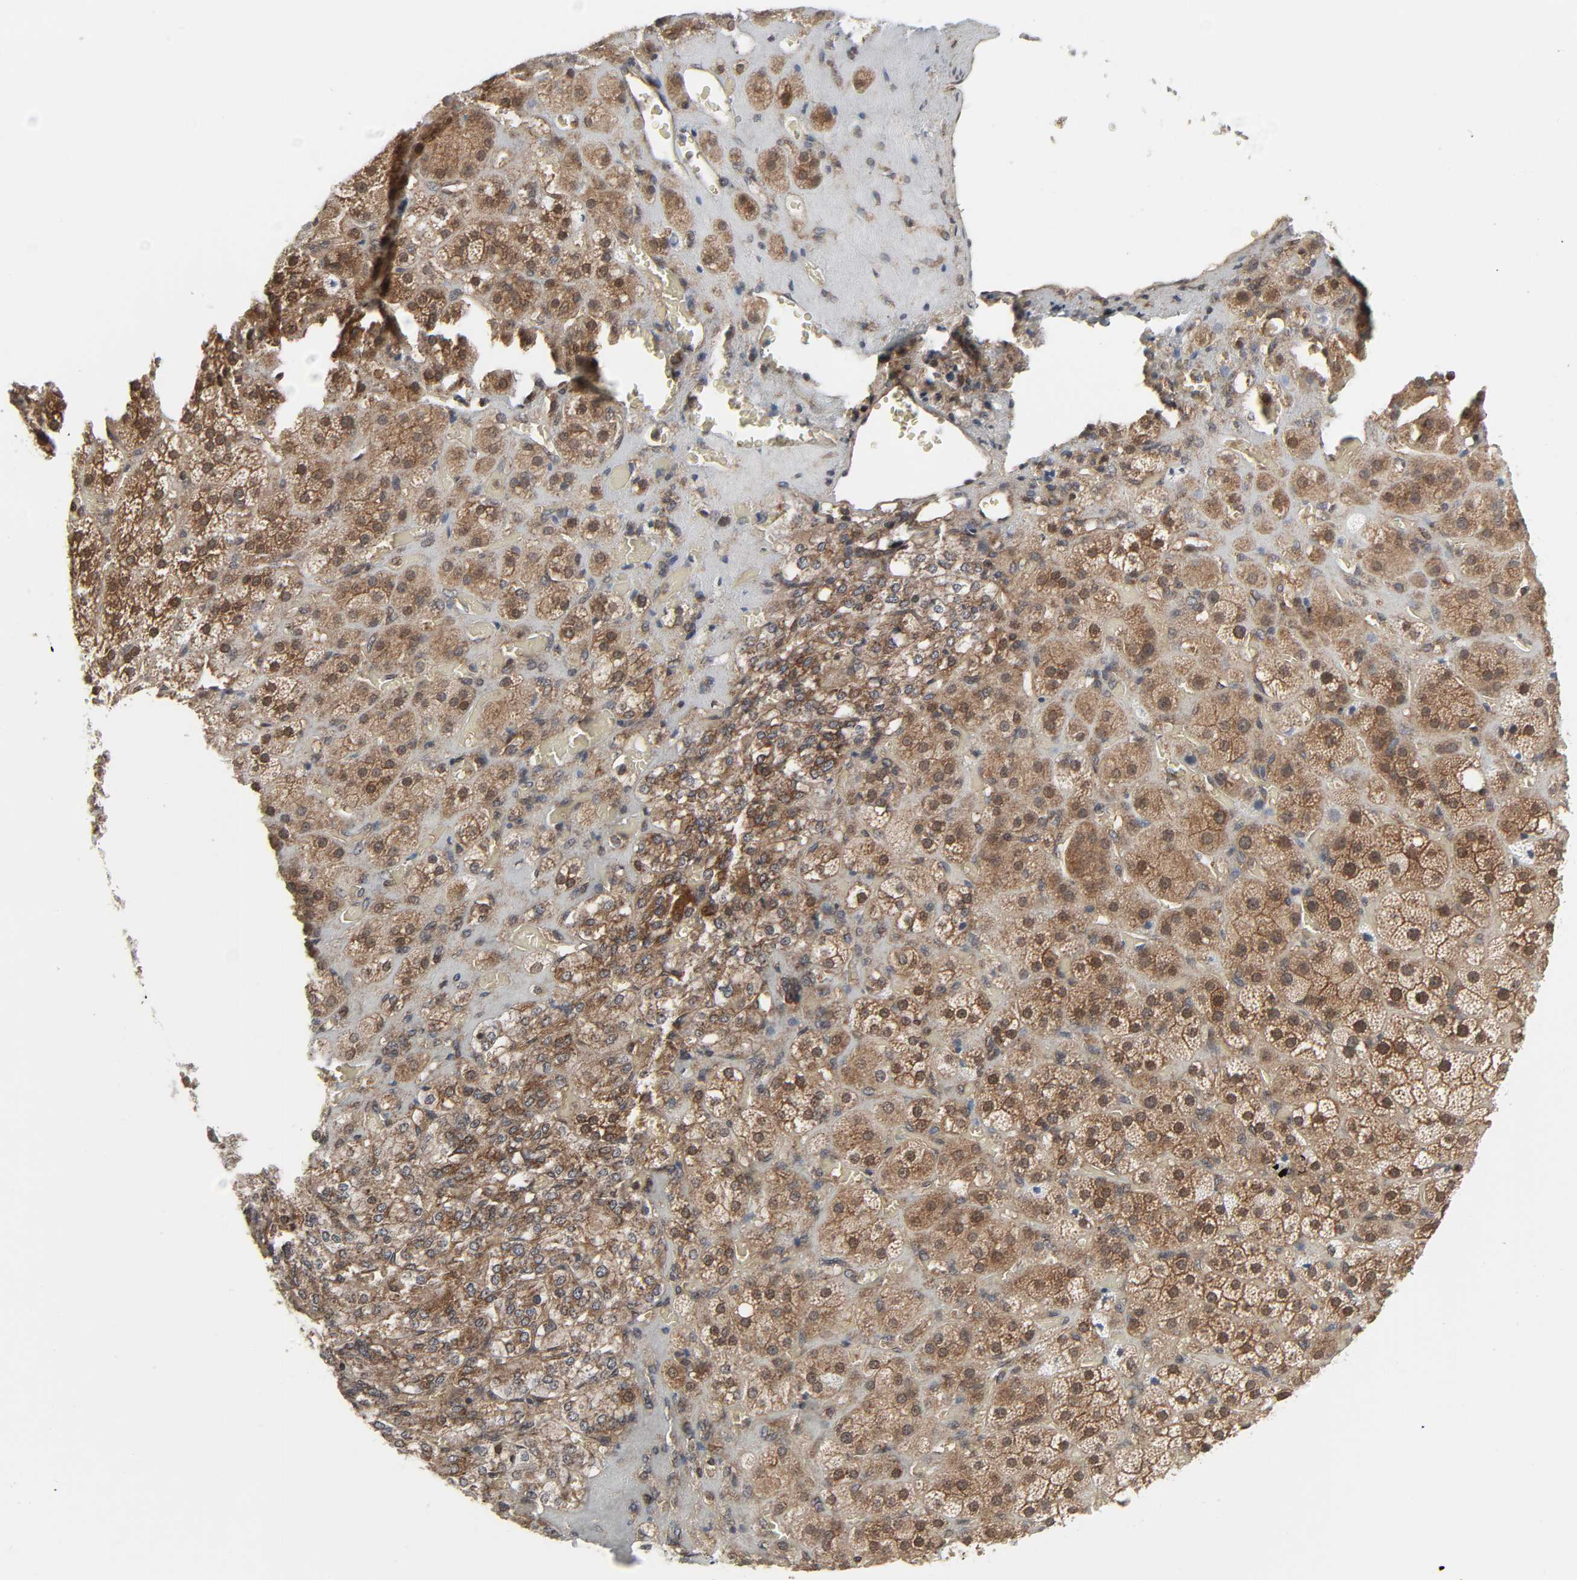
{"staining": {"intensity": "strong", "quantity": ">75%", "location": "cytoplasmic/membranous,nuclear"}, "tissue": "adrenal gland", "cell_type": "Glandular cells", "image_type": "normal", "snomed": [{"axis": "morphology", "description": "Normal tissue, NOS"}, {"axis": "topography", "description": "Adrenal gland"}], "caption": "Protein staining demonstrates strong cytoplasmic/membranous,nuclear positivity in approximately >75% of glandular cells in benign adrenal gland. Immunohistochemistry stains the protein in brown and the nuclei are stained blue.", "gene": "GSK3A", "patient": {"sex": "female", "age": 71}}